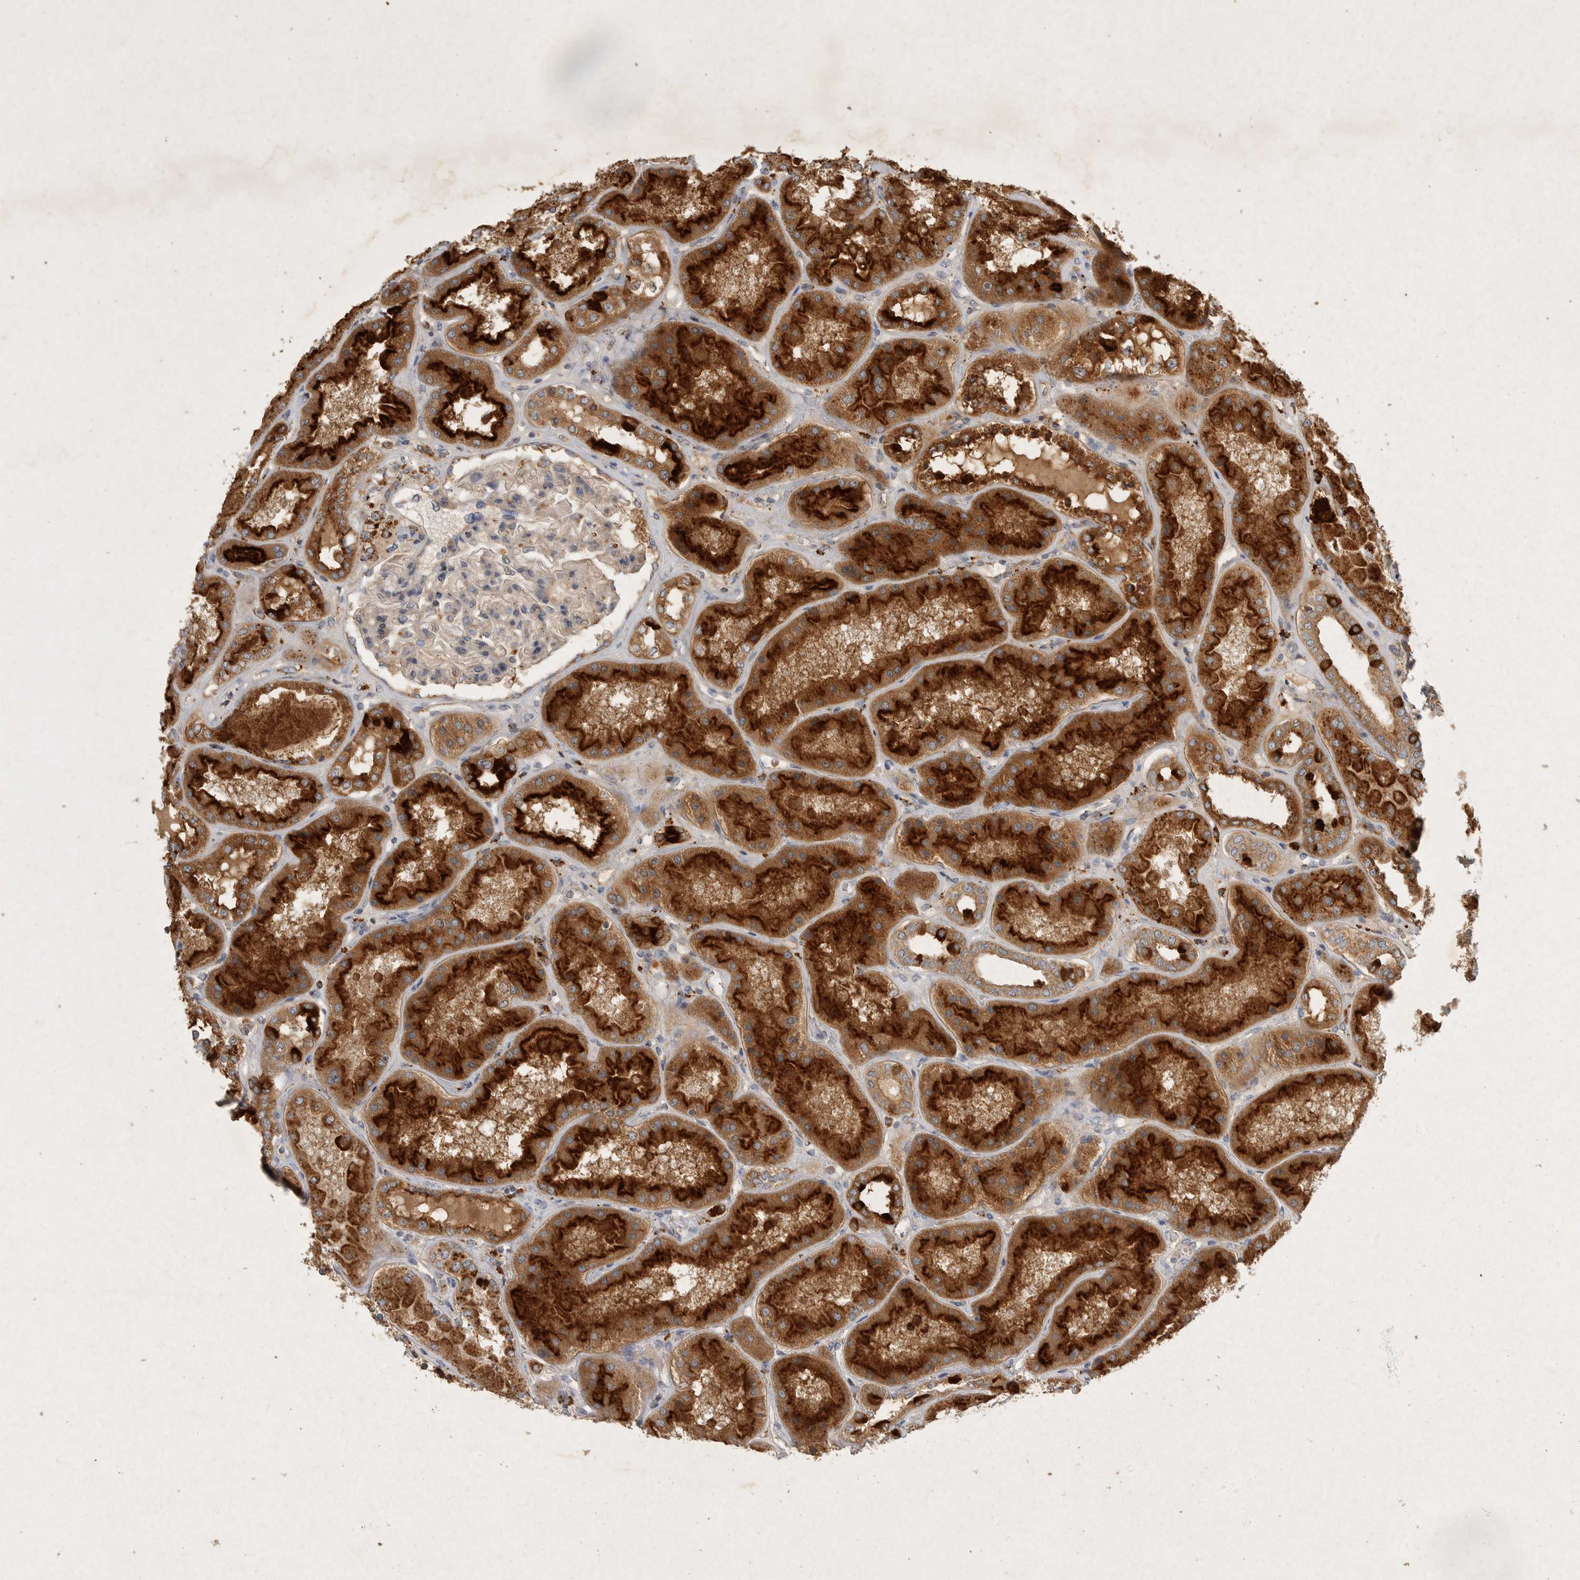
{"staining": {"intensity": "moderate", "quantity": "<25%", "location": "cytoplasmic/membranous"}, "tissue": "kidney", "cell_type": "Cells in glomeruli", "image_type": "normal", "snomed": [{"axis": "morphology", "description": "Normal tissue, NOS"}, {"axis": "topography", "description": "Kidney"}], "caption": "An image of human kidney stained for a protein reveals moderate cytoplasmic/membranous brown staining in cells in glomeruli.", "gene": "MRPL41", "patient": {"sex": "female", "age": 56}}